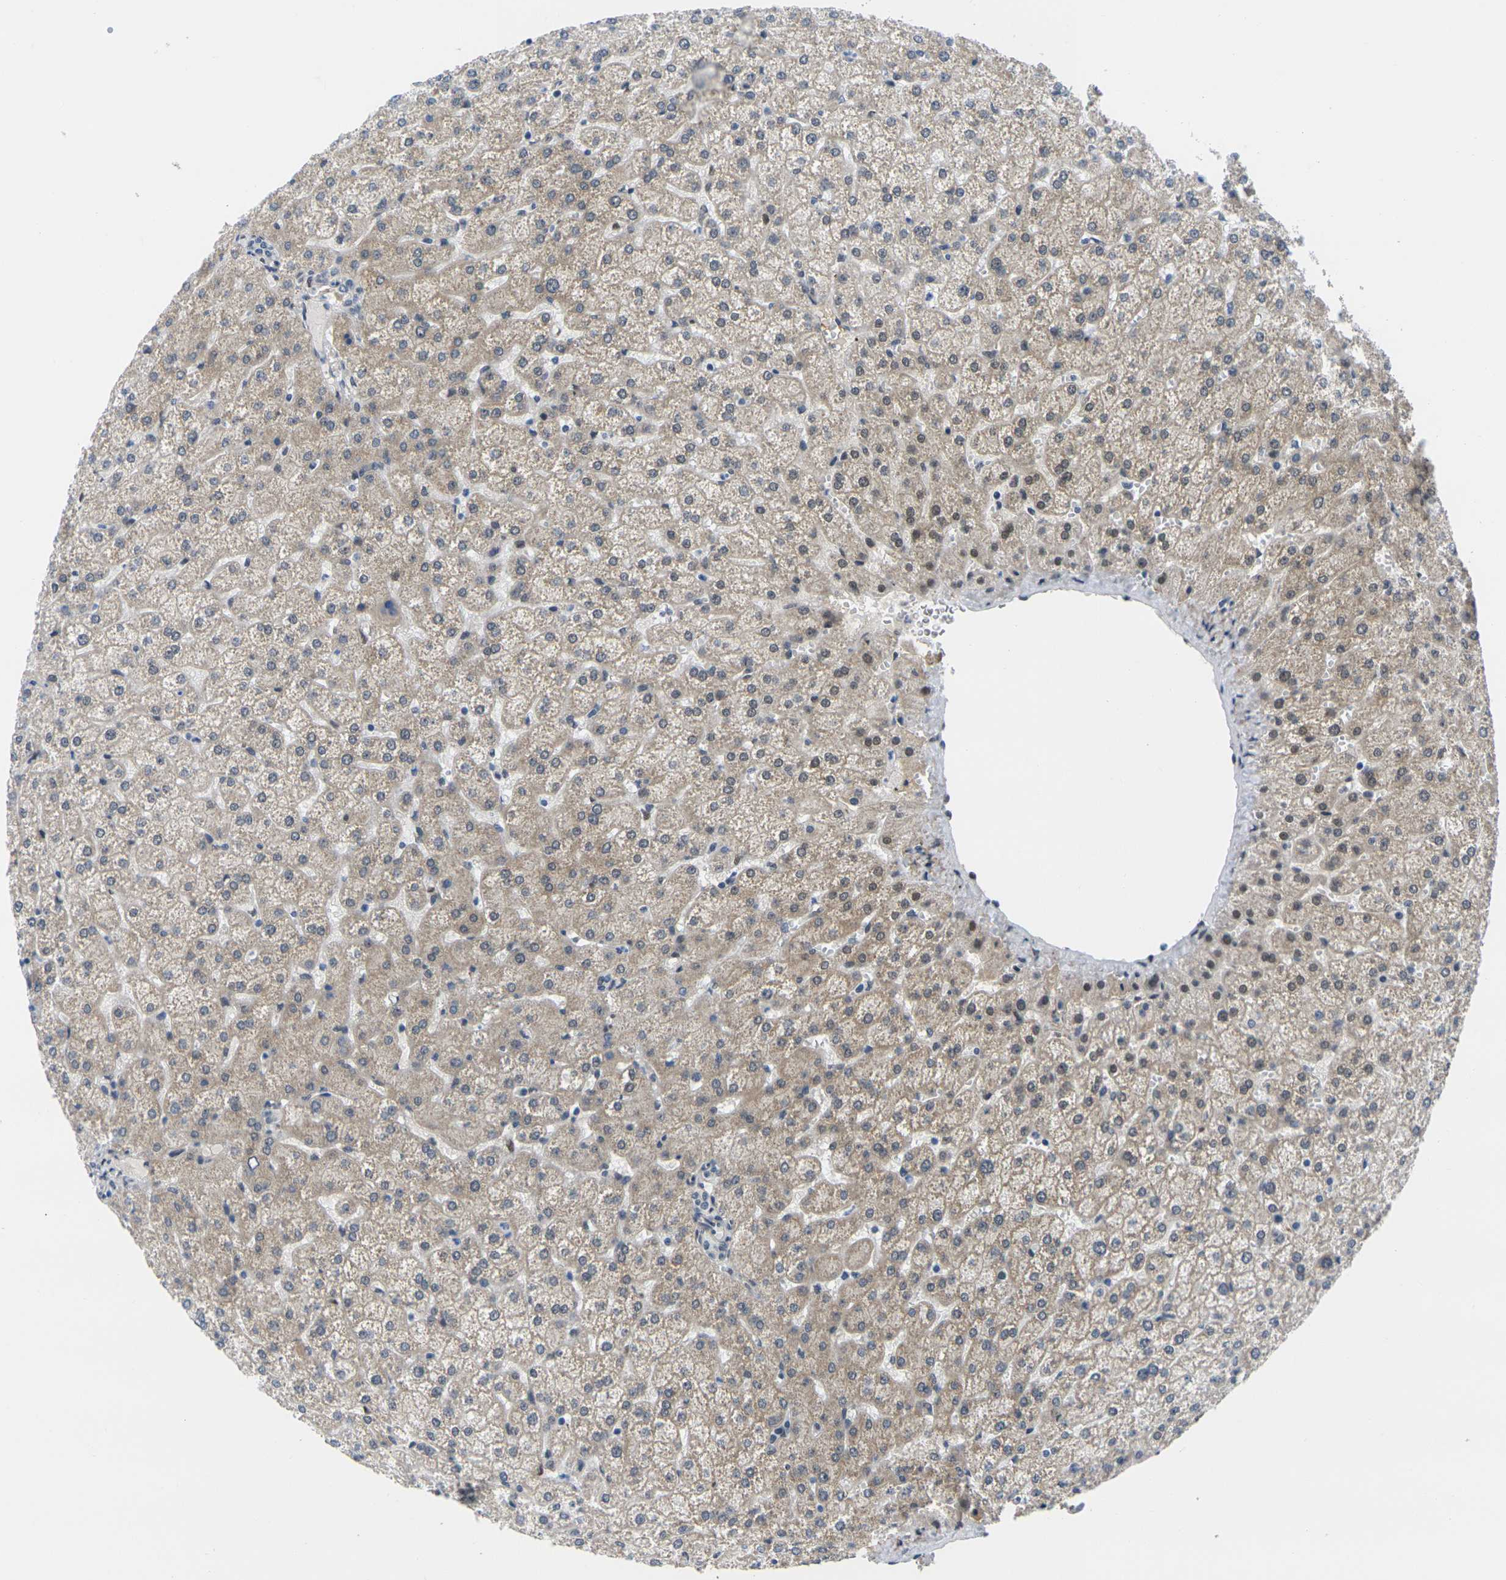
{"staining": {"intensity": "negative", "quantity": "none", "location": "none"}, "tissue": "liver", "cell_type": "Cholangiocytes", "image_type": "normal", "snomed": [{"axis": "morphology", "description": "Normal tissue, NOS"}, {"axis": "topography", "description": "Liver"}], "caption": "Protein analysis of normal liver displays no significant positivity in cholangiocytes. Nuclei are stained in blue.", "gene": "RBM7", "patient": {"sex": "female", "age": 32}}